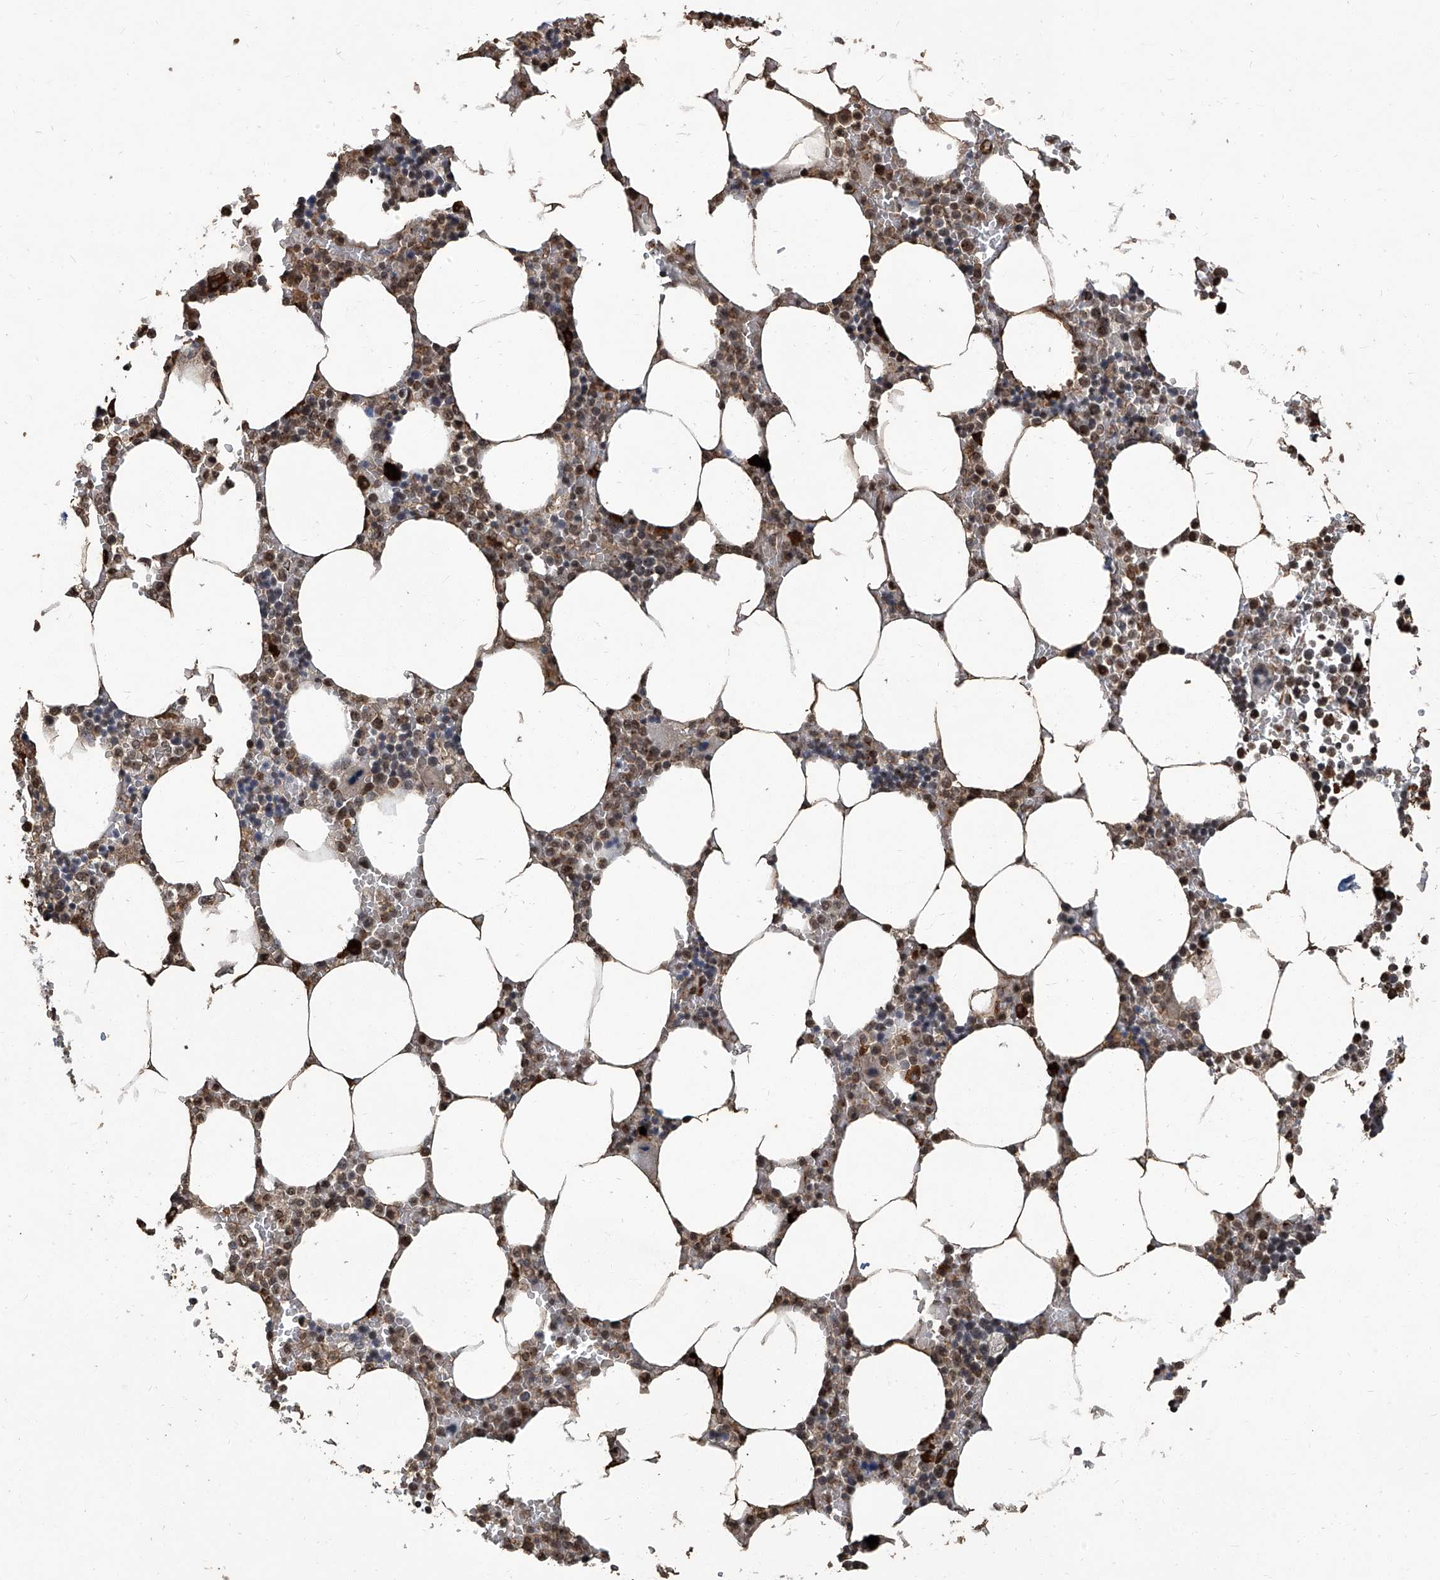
{"staining": {"intensity": "strong", "quantity": "25%-75%", "location": "cytoplasmic/membranous"}, "tissue": "bone marrow", "cell_type": "Hematopoietic cells", "image_type": "normal", "snomed": [{"axis": "morphology", "description": "Normal tissue, NOS"}, {"axis": "topography", "description": "Bone marrow"}], "caption": "Brown immunohistochemical staining in benign bone marrow exhibits strong cytoplasmic/membranous positivity in approximately 25%-75% of hematopoietic cells.", "gene": "GPR132", "patient": {"sex": "male", "age": 70}}